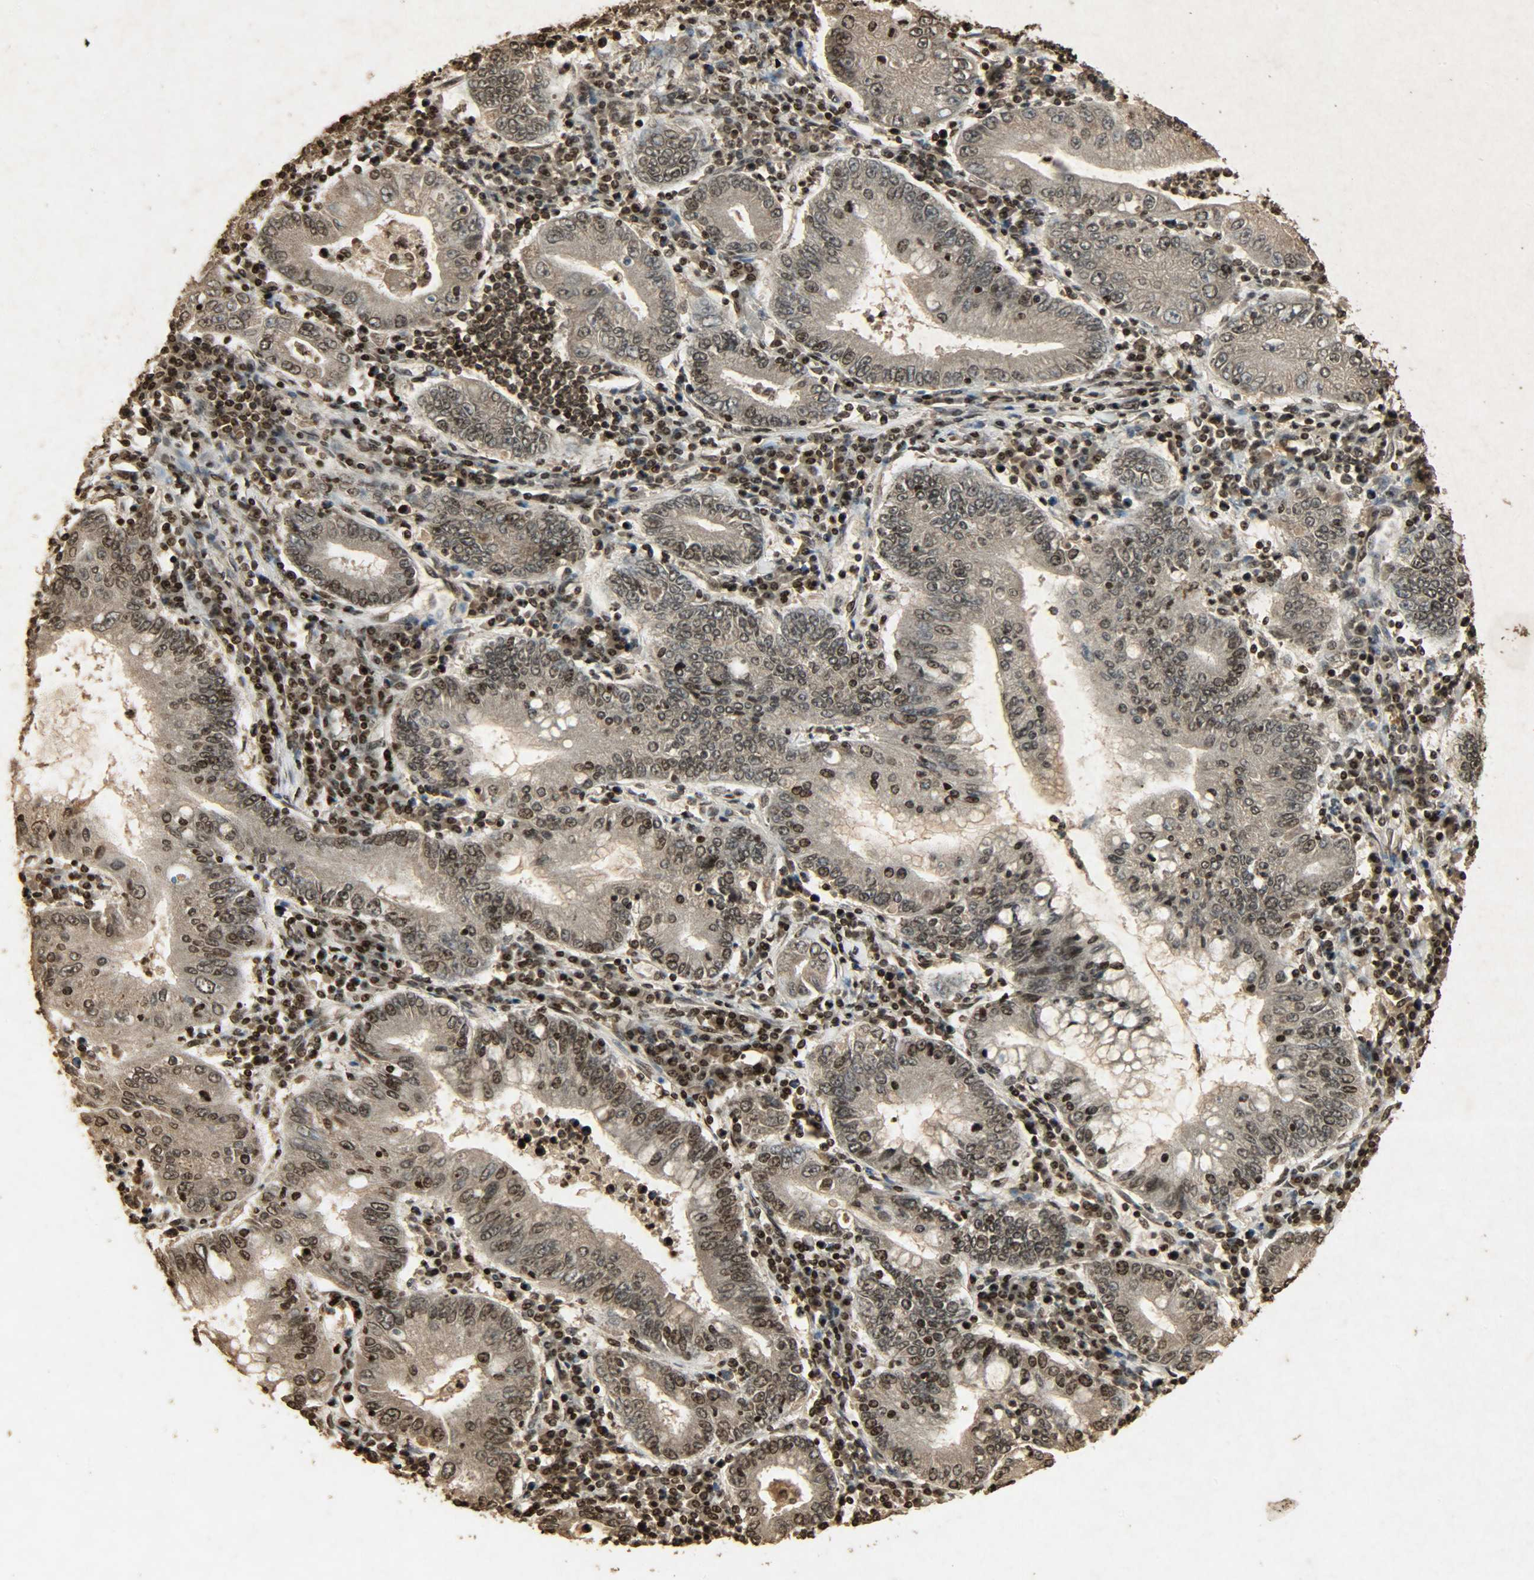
{"staining": {"intensity": "moderate", "quantity": ">75%", "location": "cytoplasmic/membranous,nuclear"}, "tissue": "stomach cancer", "cell_type": "Tumor cells", "image_type": "cancer", "snomed": [{"axis": "morphology", "description": "Normal tissue, NOS"}, {"axis": "morphology", "description": "Adenocarcinoma, NOS"}, {"axis": "topography", "description": "Esophagus"}, {"axis": "topography", "description": "Stomach, upper"}, {"axis": "topography", "description": "Peripheral nerve tissue"}], "caption": "A brown stain labels moderate cytoplasmic/membranous and nuclear staining of a protein in stomach adenocarcinoma tumor cells.", "gene": "PPP3R1", "patient": {"sex": "male", "age": 62}}